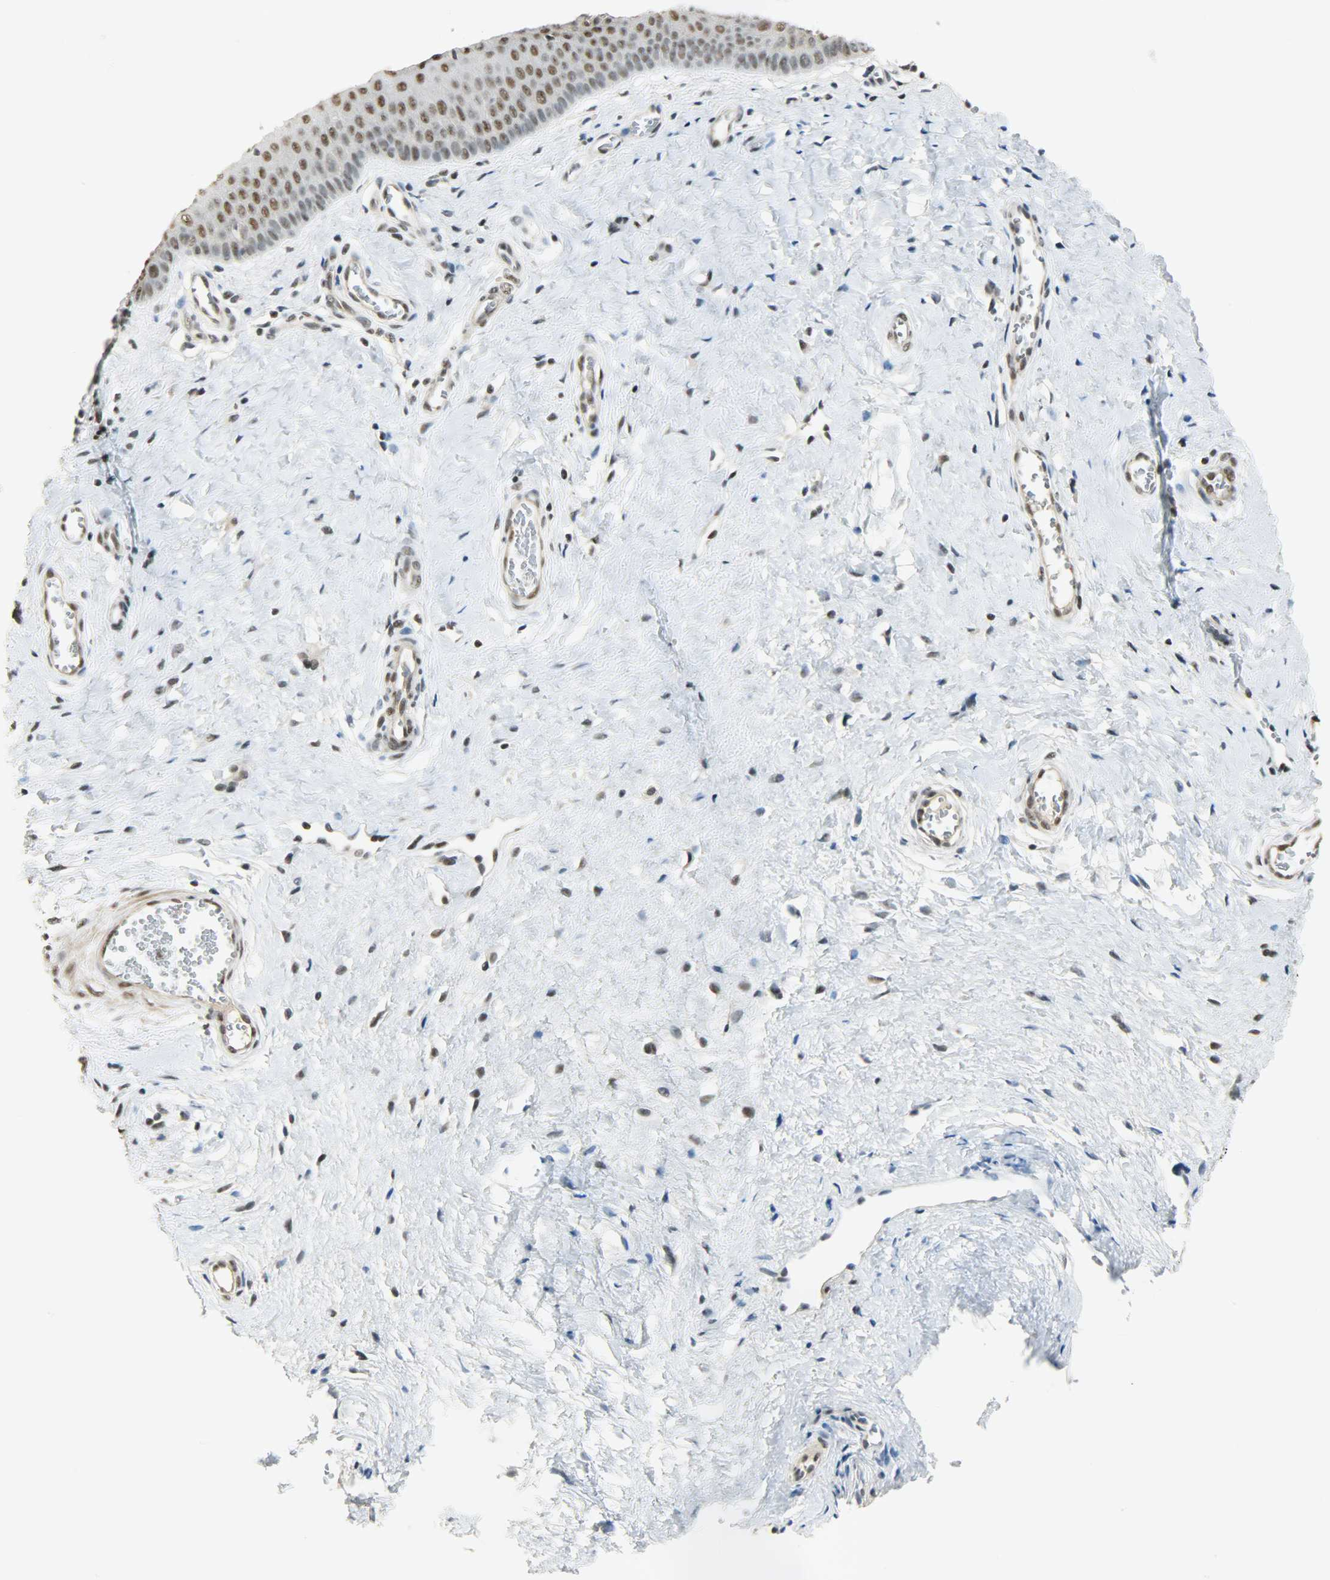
{"staining": {"intensity": "strong", "quantity": ">75%", "location": "nuclear"}, "tissue": "cervix", "cell_type": "Glandular cells", "image_type": "normal", "snomed": [{"axis": "morphology", "description": "Normal tissue, NOS"}, {"axis": "topography", "description": "Cervix"}], "caption": "High-magnification brightfield microscopy of normal cervix stained with DAB (brown) and counterstained with hematoxylin (blue). glandular cells exhibit strong nuclear staining is present in about>75% of cells.", "gene": "SUGP1", "patient": {"sex": "female", "age": 55}}